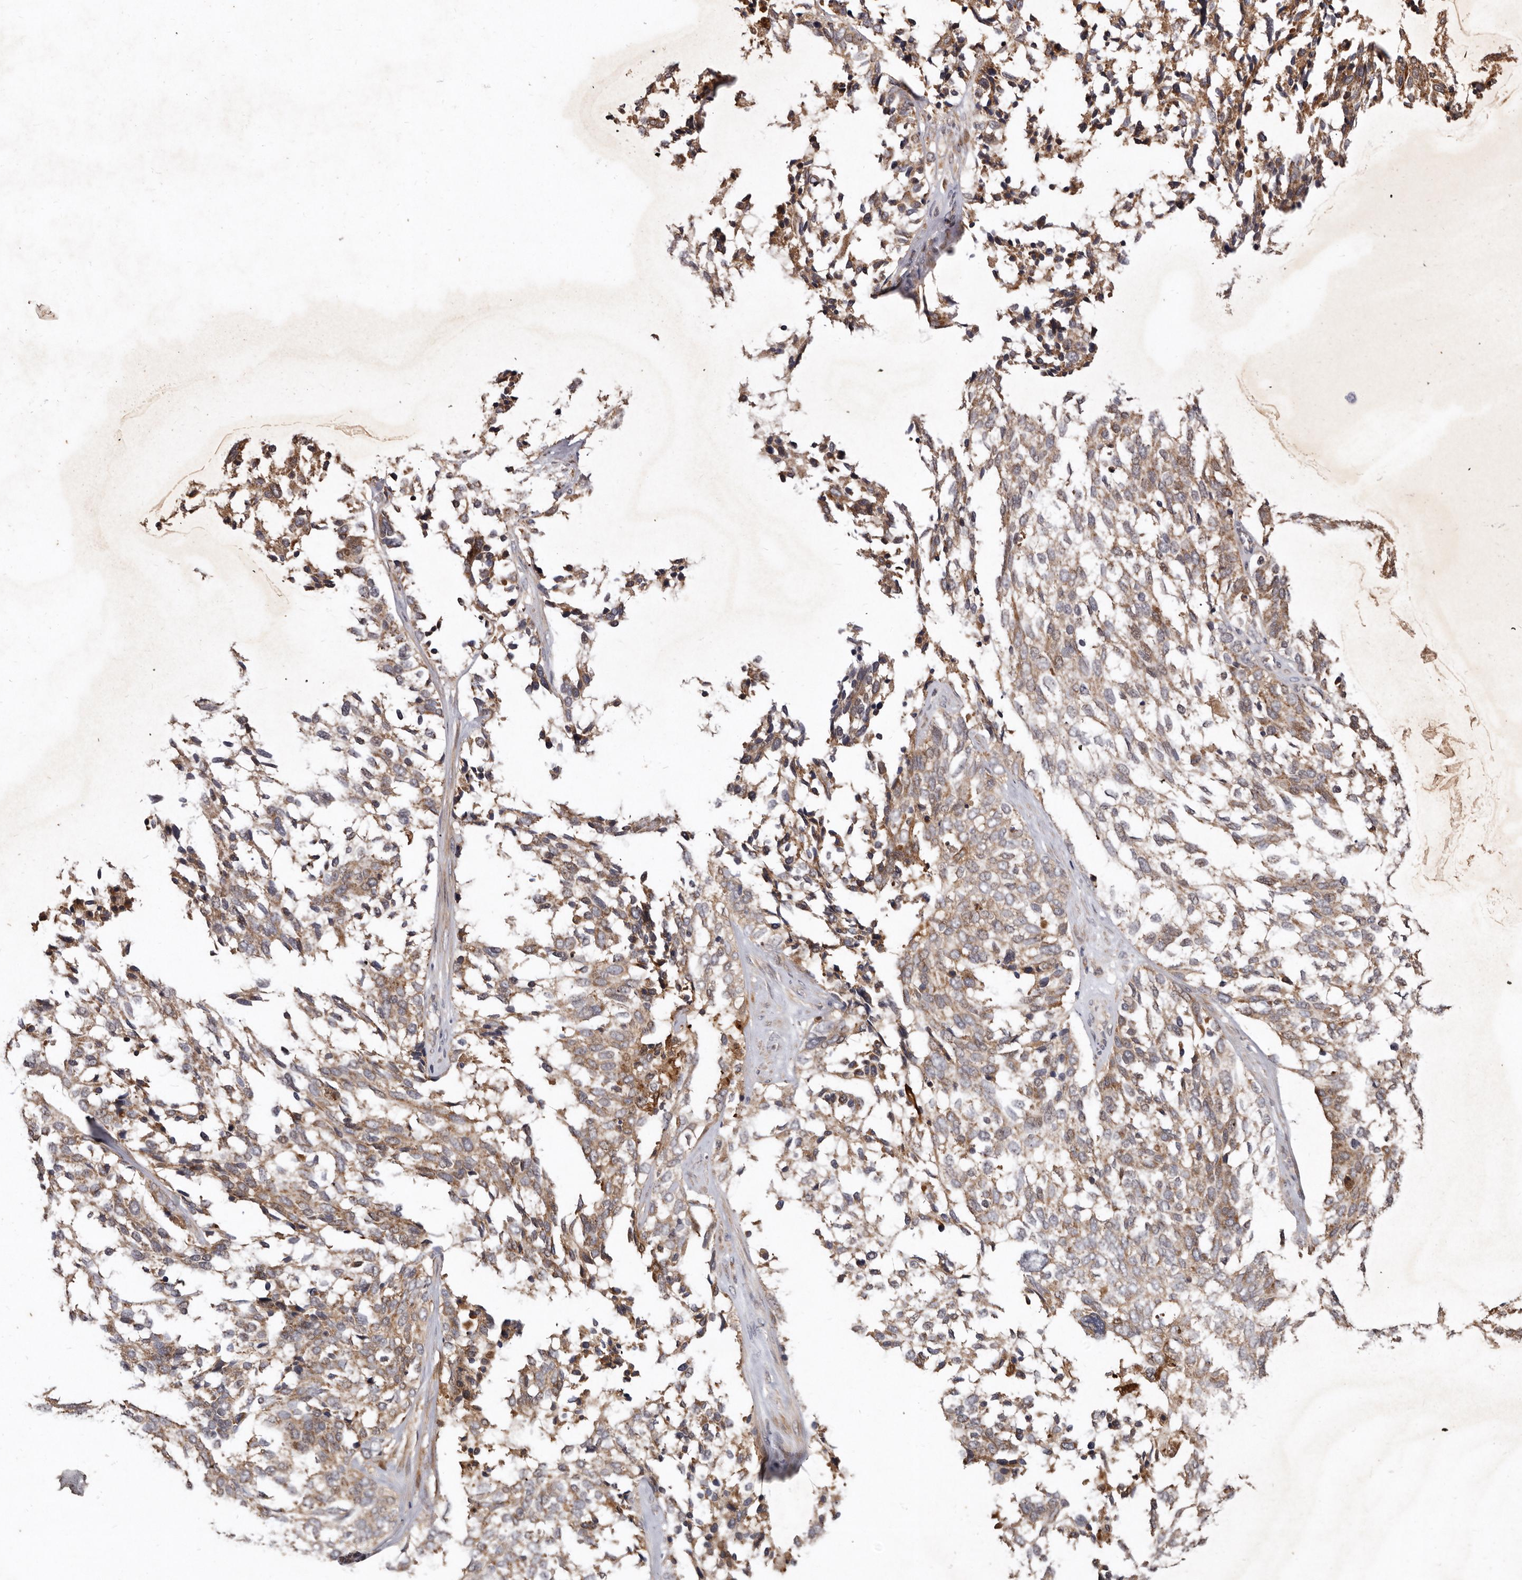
{"staining": {"intensity": "moderate", "quantity": ">75%", "location": "cytoplasmic/membranous"}, "tissue": "ovarian cancer", "cell_type": "Tumor cells", "image_type": "cancer", "snomed": [{"axis": "morphology", "description": "Cystadenocarcinoma, serous, NOS"}, {"axis": "topography", "description": "Ovary"}], "caption": "Ovarian cancer stained with a protein marker demonstrates moderate staining in tumor cells.", "gene": "GOT1L1", "patient": {"sex": "female", "age": 44}}